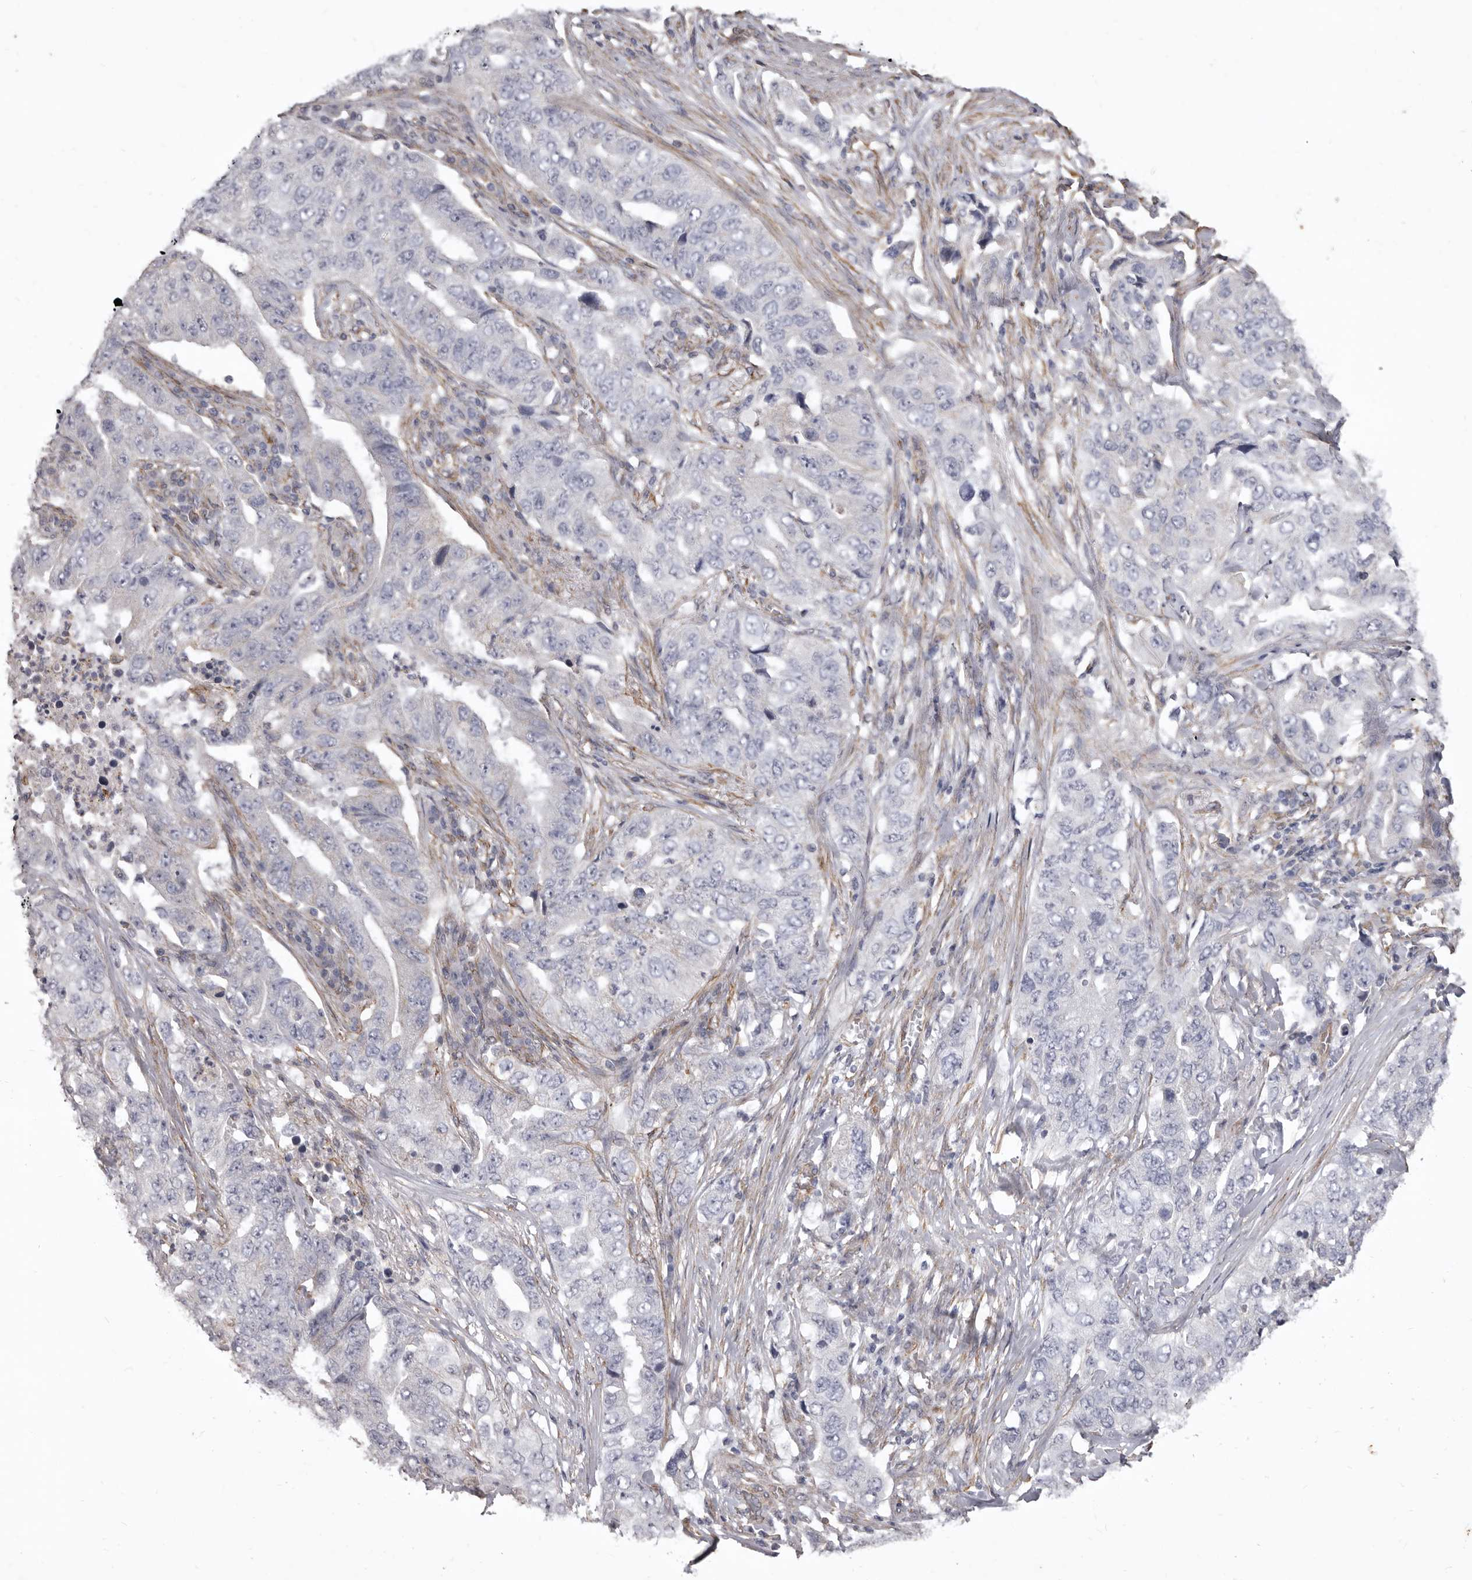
{"staining": {"intensity": "negative", "quantity": "none", "location": "none"}, "tissue": "lung cancer", "cell_type": "Tumor cells", "image_type": "cancer", "snomed": [{"axis": "morphology", "description": "Adenocarcinoma, NOS"}, {"axis": "topography", "description": "Lung"}], "caption": "This is a photomicrograph of immunohistochemistry staining of adenocarcinoma (lung), which shows no expression in tumor cells.", "gene": "P2RX6", "patient": {"sex": "female", "age": 51}}